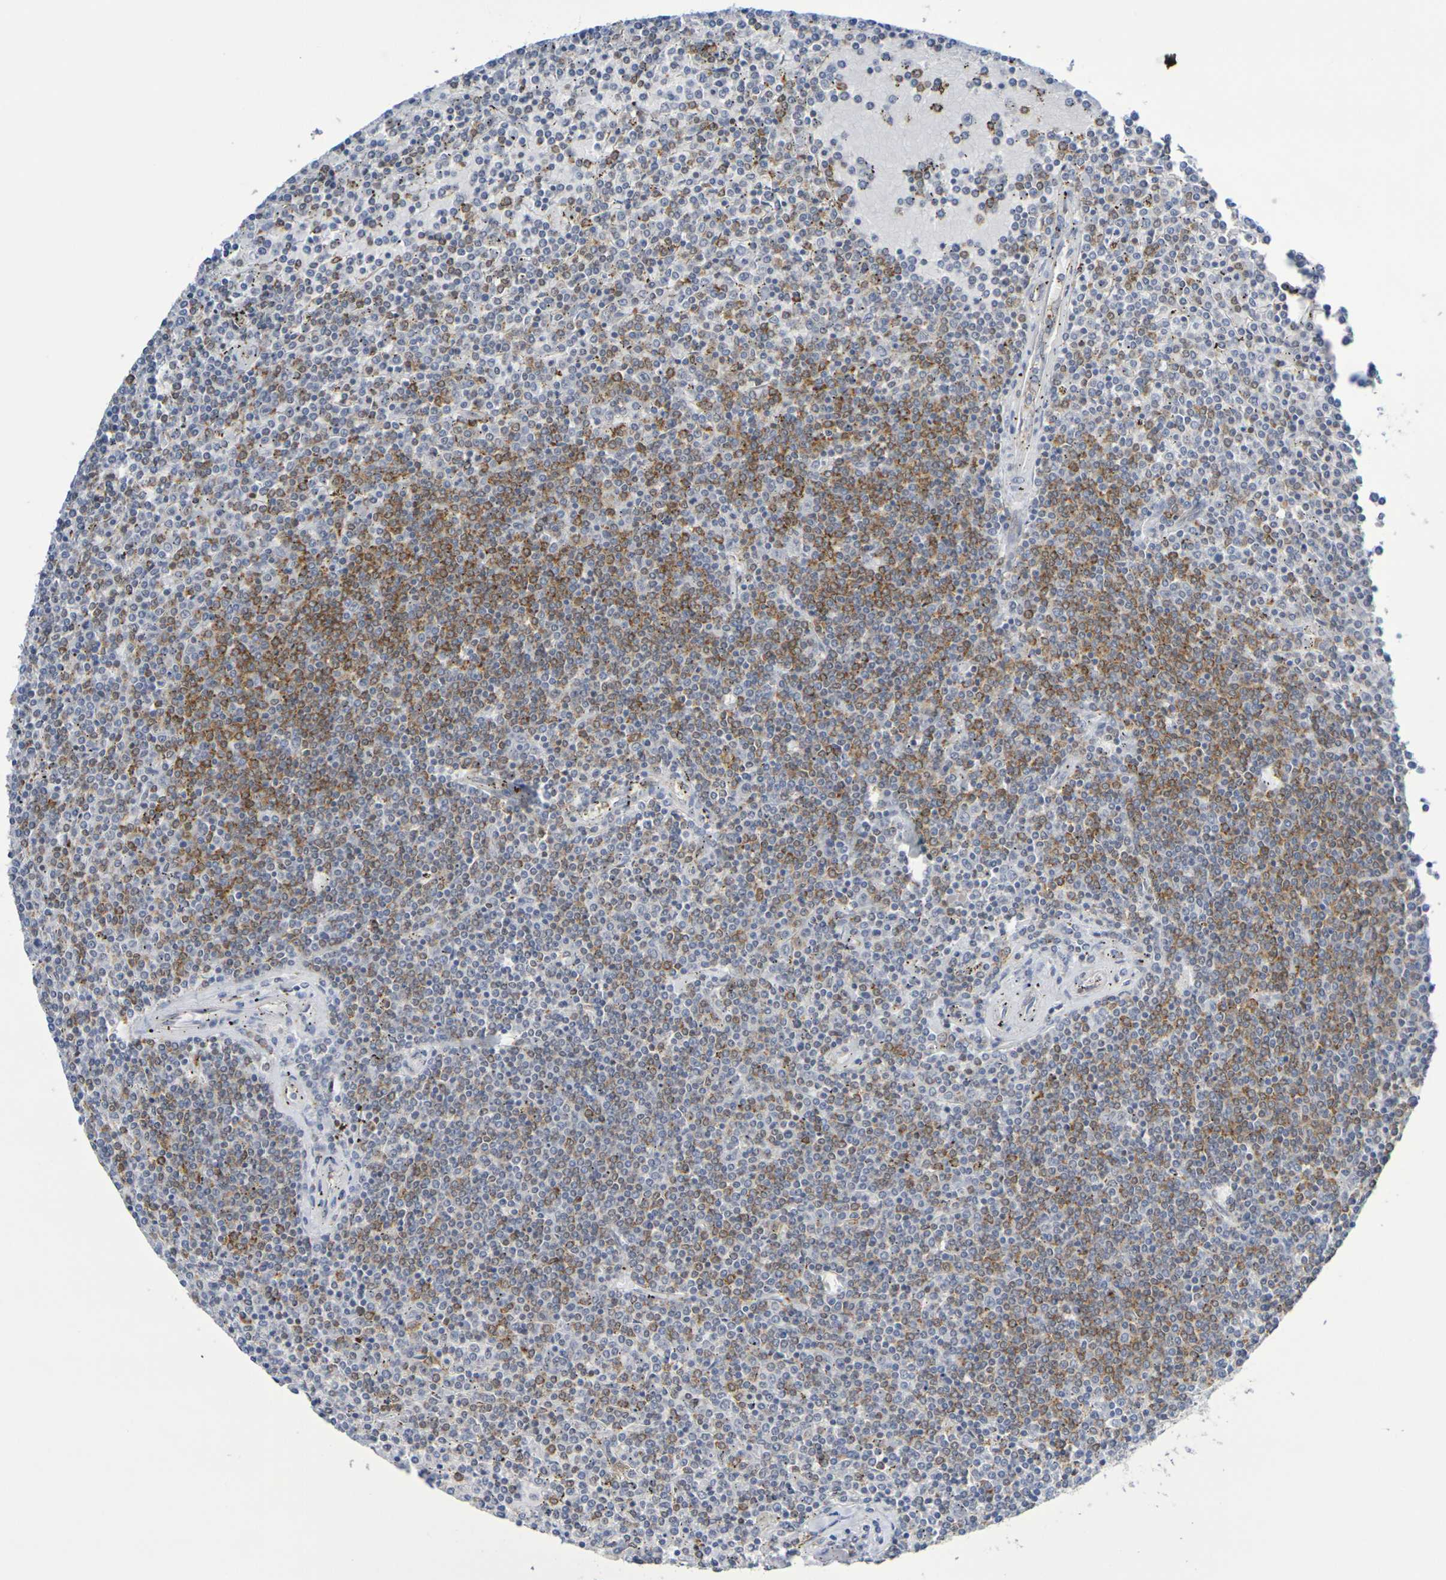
{"staining": {"intensity": "moderate", "quantity": ">75%", "location": "cytoplasmic/membranous"}, "tissue": "lymphoma", "cell_type": "Tumor cells", "image_type": "cancer", "snomed": [{"axis": "morphology", "description": "Malignant lymphoma, non-Hodgkin's type, Low grade"}, {"axis": "topography", "description": "Spleen"}], "caption": "Protein expression analysis of lymphoma exhibits moderate cytoplasmic/membranous expression in approximately >75% of tumor cells. (Brightfield microscopy of DAB IHC at high magnification).", "gene": "CHRNB1", "patient": {"sex": "female", "age": 77}}